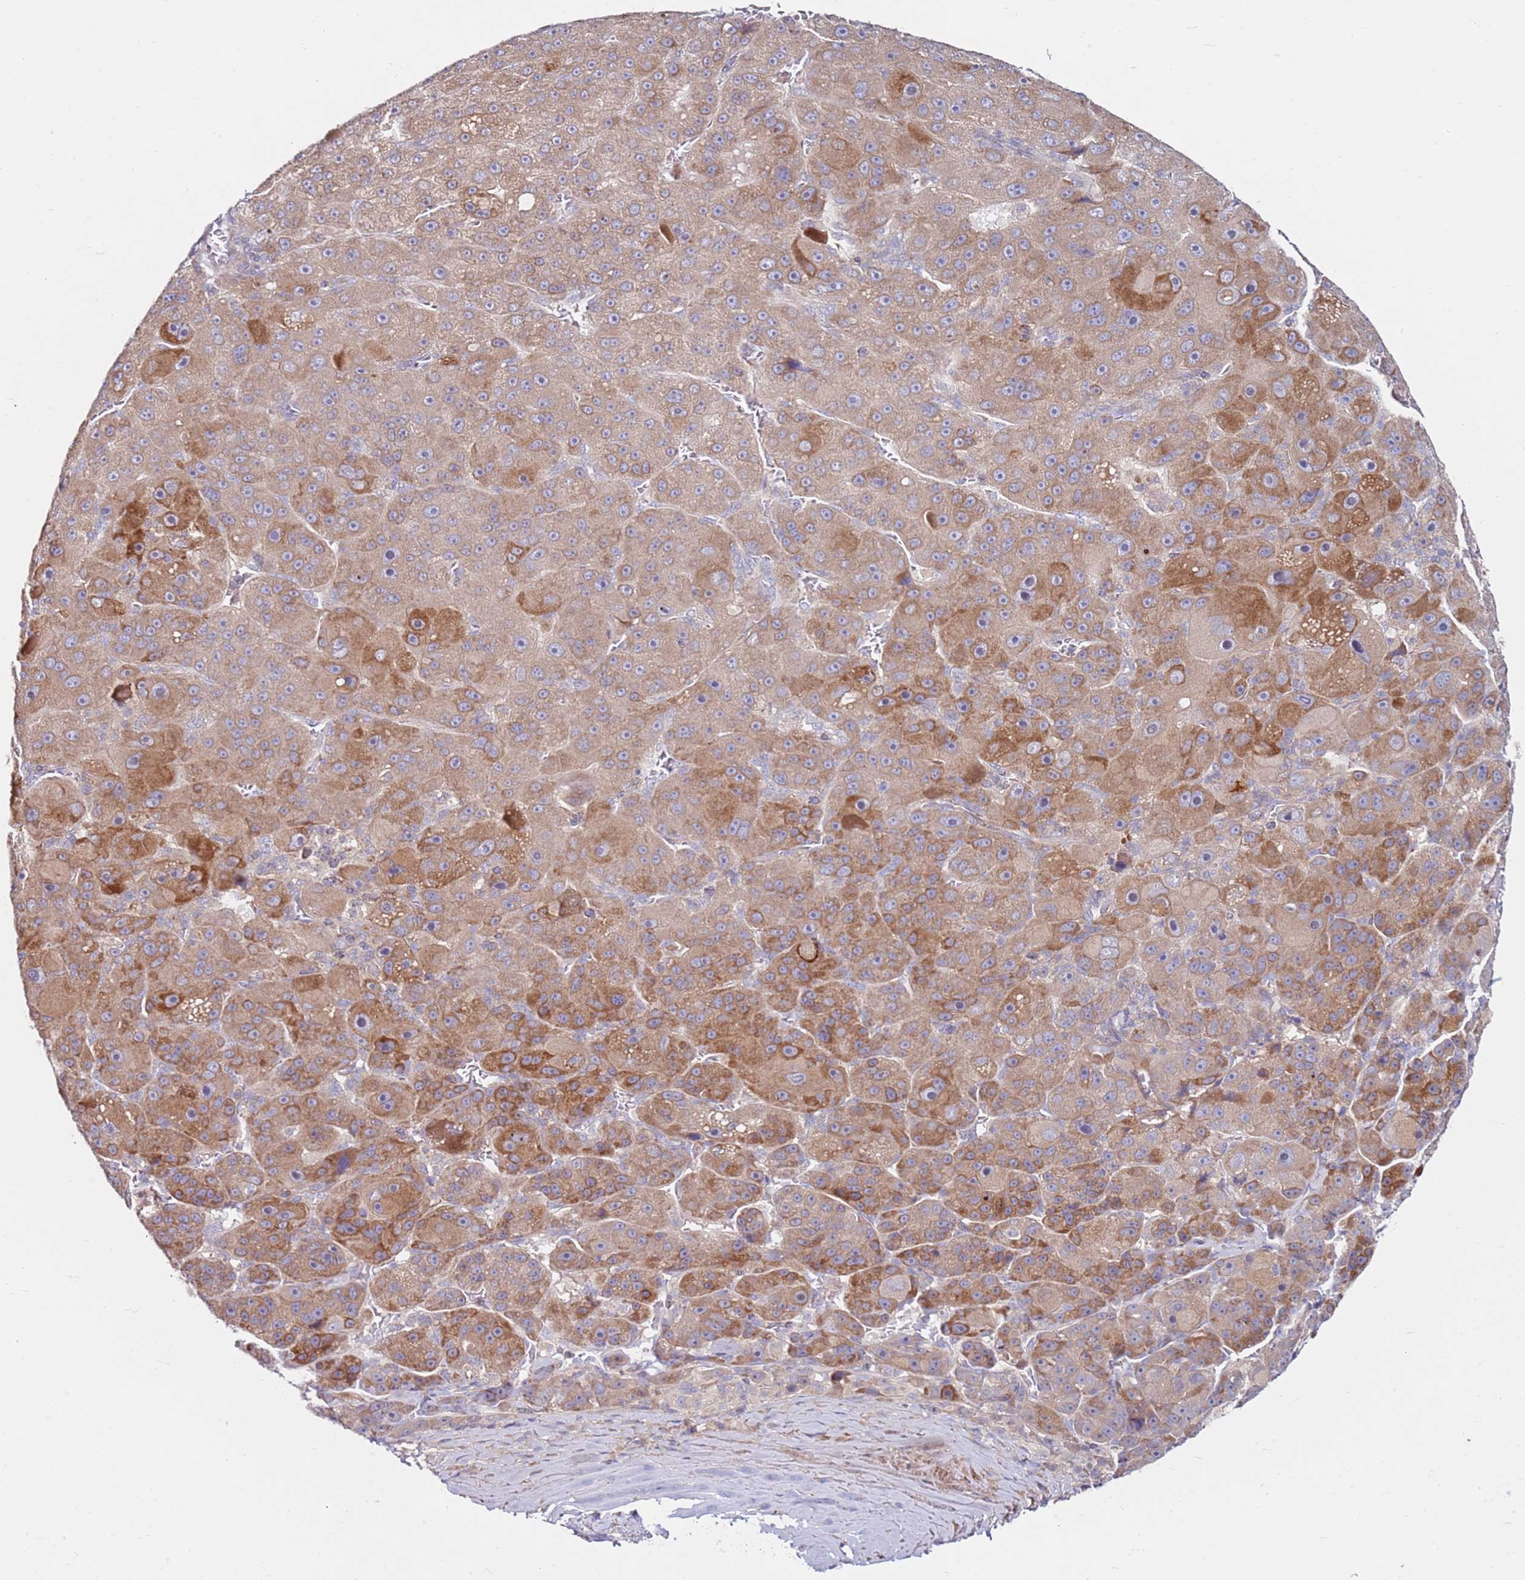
{"staining": {"intensity": "strong", "quantity": "25%-75%", "location": "cytoplasmic/membranous"}, "tissue": "liver cancer", "cell_type": "Tumor cells", "image_type": "cancer", "snomed": [{"axis": "morphology", "description": "Carcinoma, Hepatocellular, NOS"}, {"axis": "topography", "description": "Liver"}], "caption": "Human liver hepatocellular carcinoma stained for a protein (brown) exhibits strong cytoplasmic/membranous positive expression in about 25%-75% of tumor cells.", "gene": "CNOT9", "patient": {"sex": "male", "age": 76}}